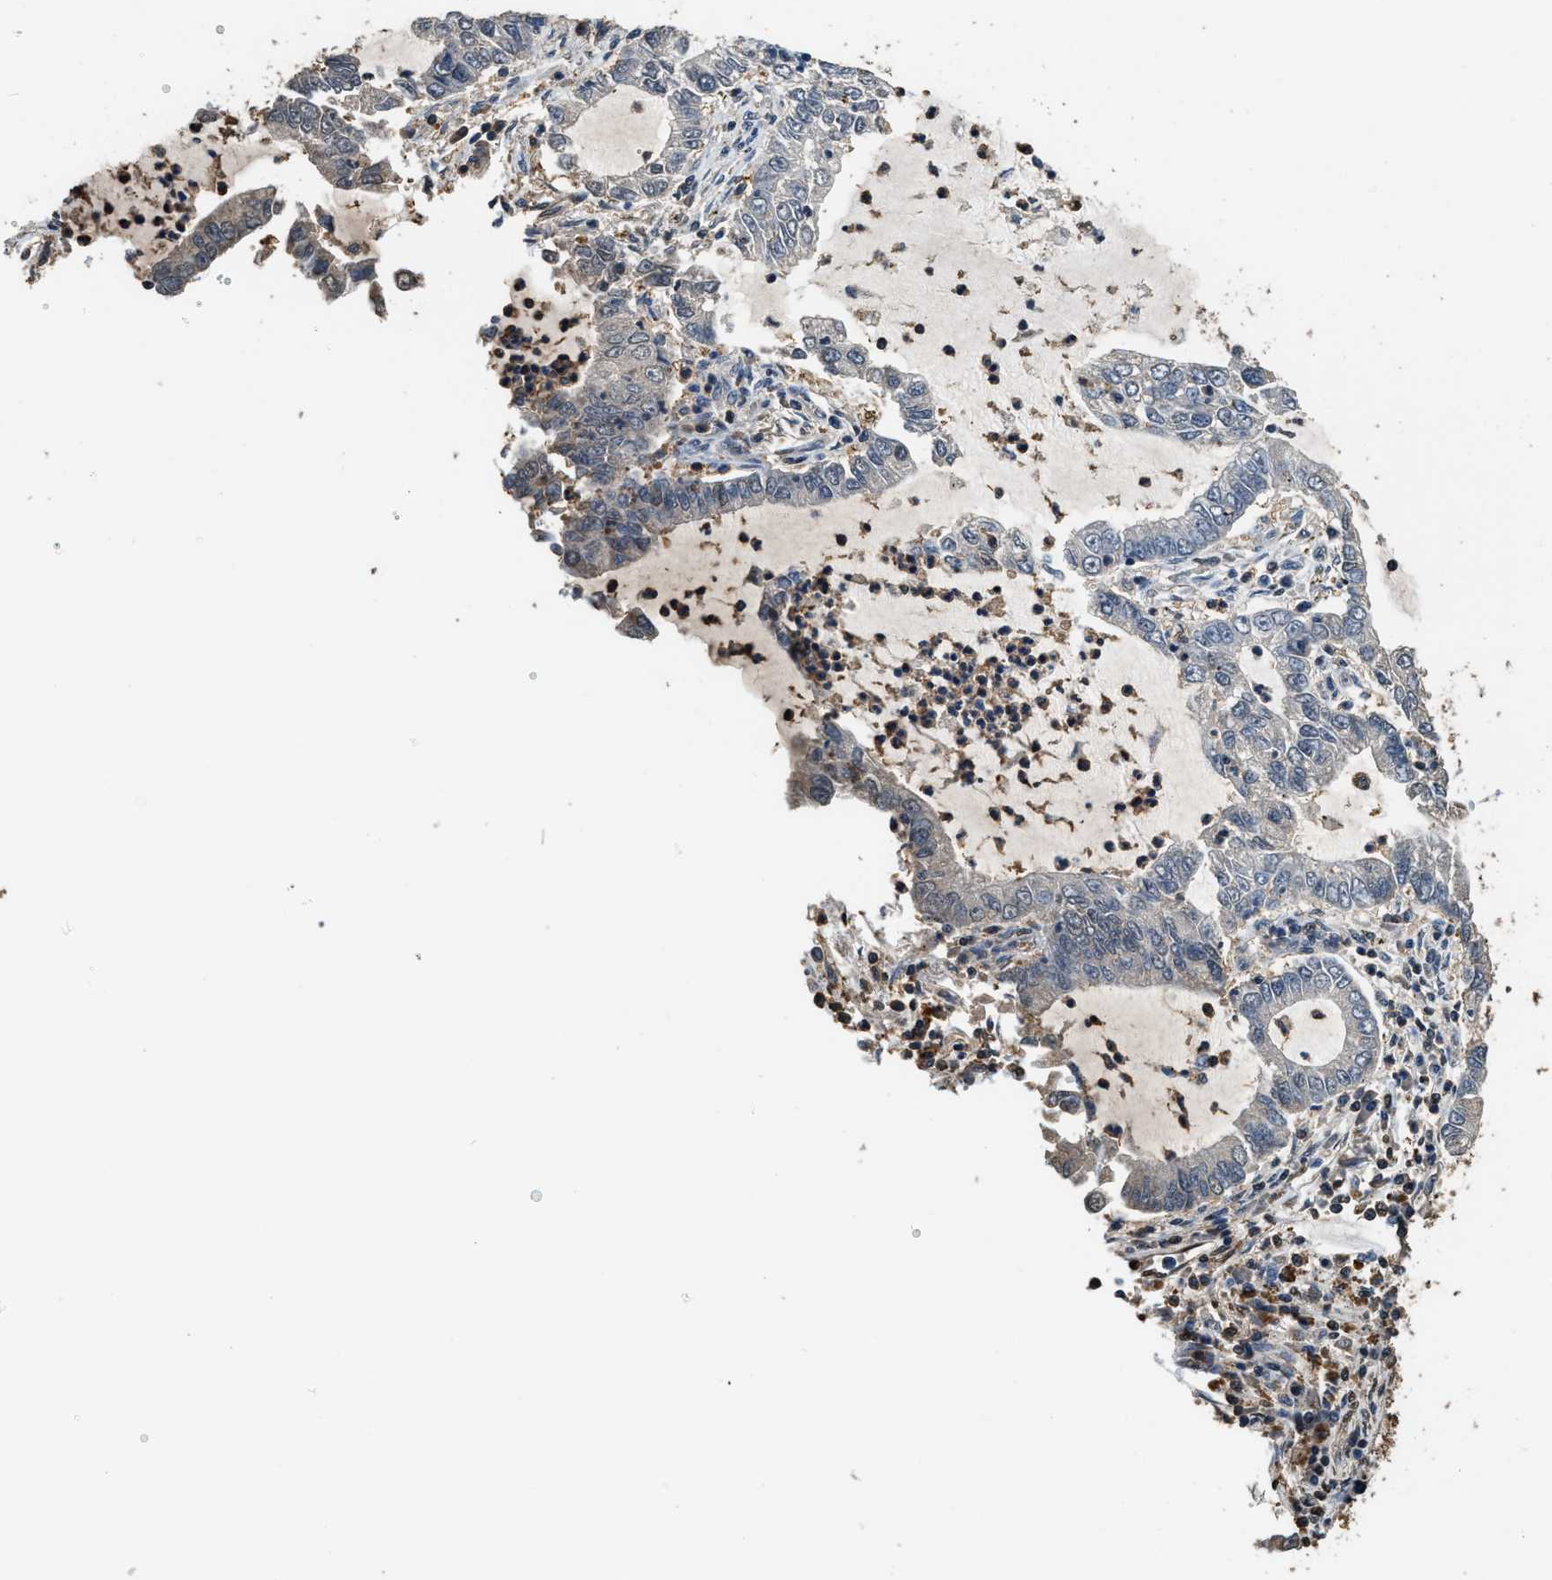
{"staining": {"intensity": "weak", "quantity": "<25%", "location": "cytoplasmic/membranous,nuclear"}, "tissue": "lung cancer", "cell_type": "Tumor cells", "image_type": "cancer", "snomed": [{"axis": "morphology", "description": "Adenocarcinoma, NOS"}, {"axis": "topography", "description": "Lung"}], "caption": "An image of lung cancer stained for a protein demonstrates no brown staining in tumor cells.", "gene": "GAPDH", "patient": {"sex": "female", "age": 51}}